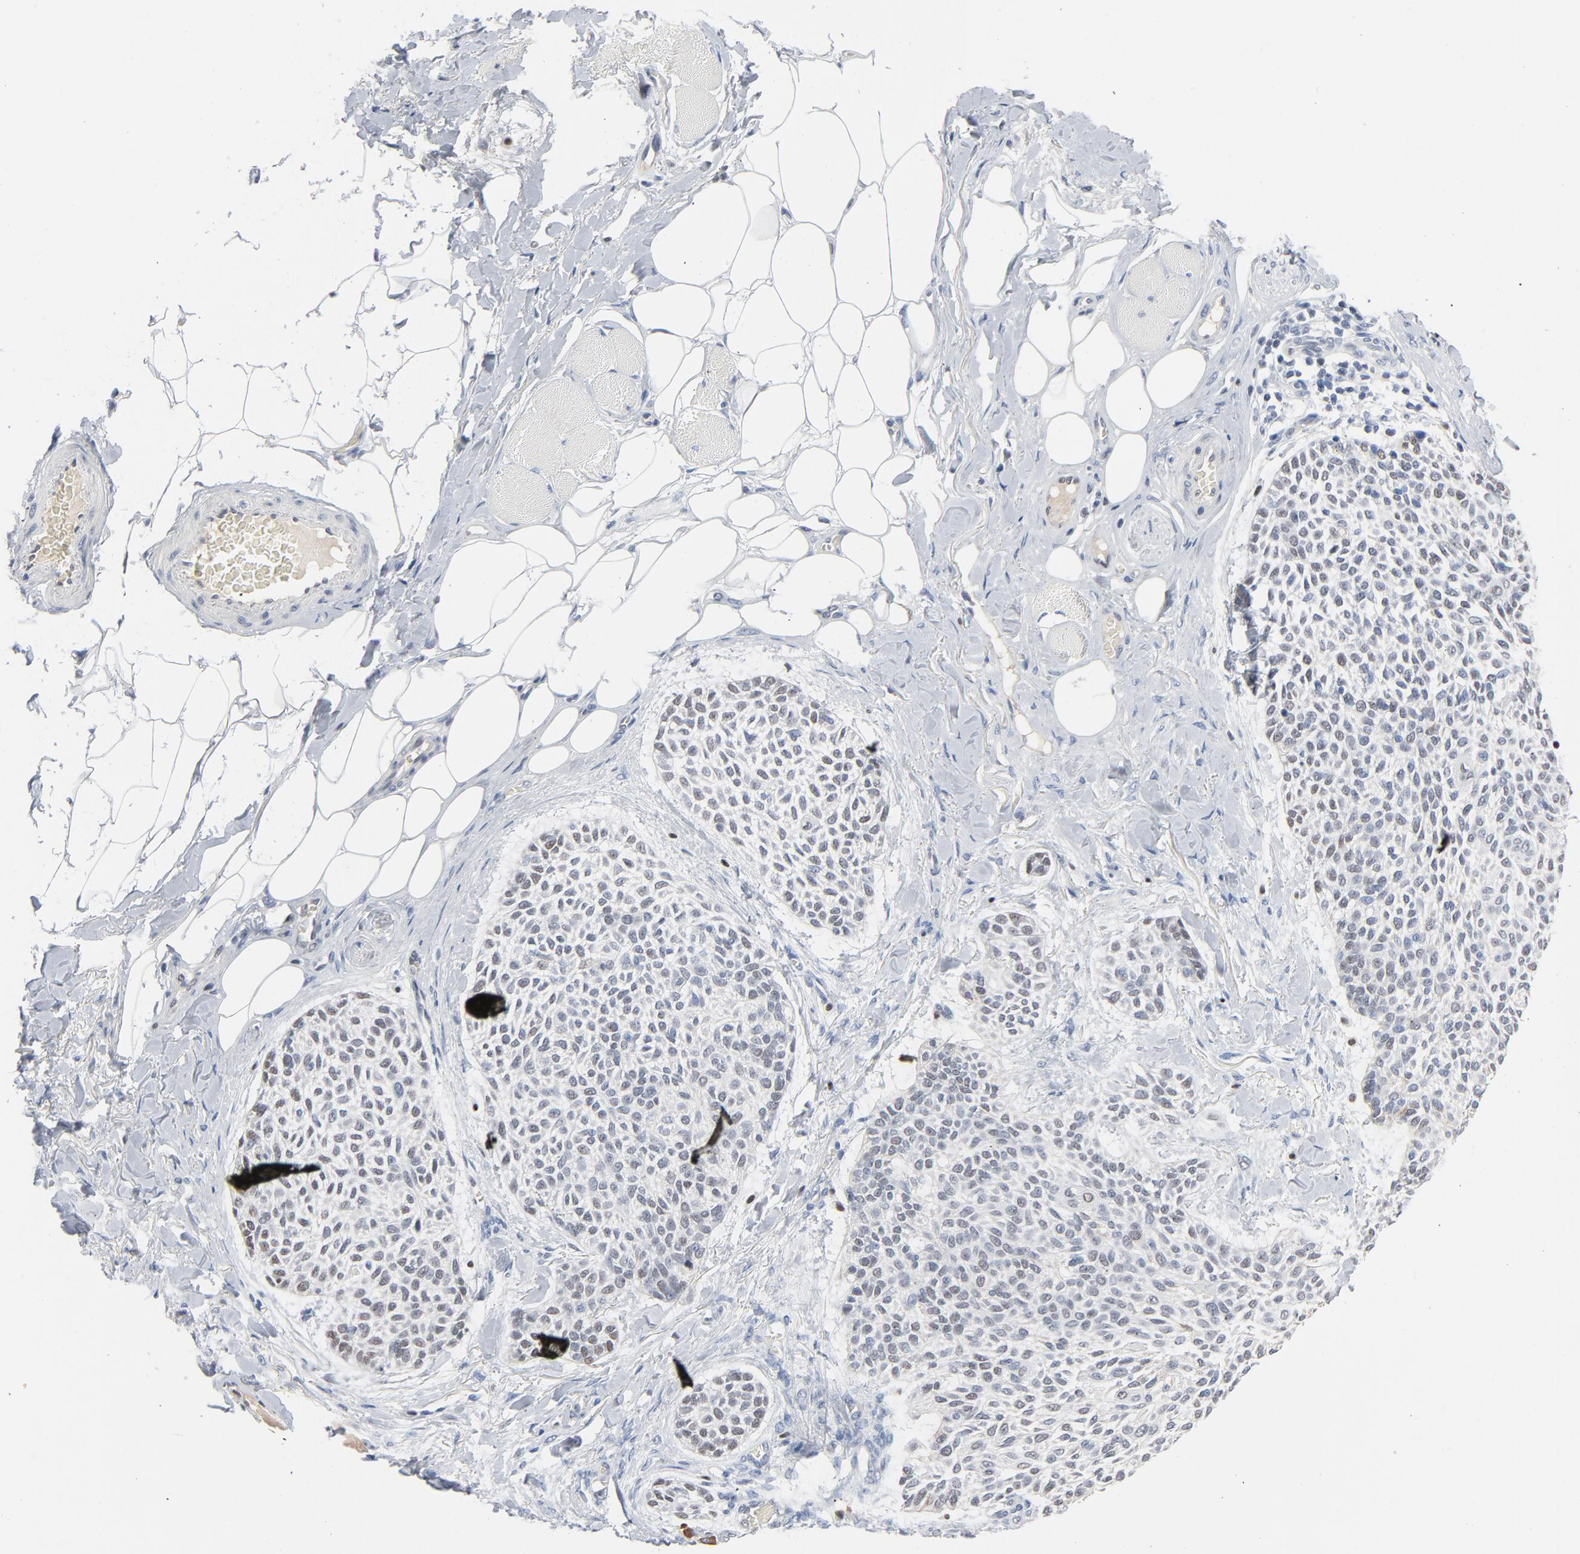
{"staining": {"intensity": "negative", "quantity": "none", "location": "none"}, "tissue": "skin cancer", "cell_type": "Tumor cells", "image_type": "cancer", "snomed": [{"axis": "morphology", "description": "Normal tissue, NOS"}, {"axis": "morphology", "description": "Basal cell carcinoma"}, {"axis": "topography", "description": "Skin"}], "caption": "Immunohistochemistry histopathology image of skin cancer stained for a protein (brown), which demonstrates no staining in tumor cells. (Stains: DAB IHC with hematoxylin counter stain, Microscopy: brightfield microscopy at high magnification).", "gene": "FOXP1", "patient": {"sex": "female", "age": 70}}